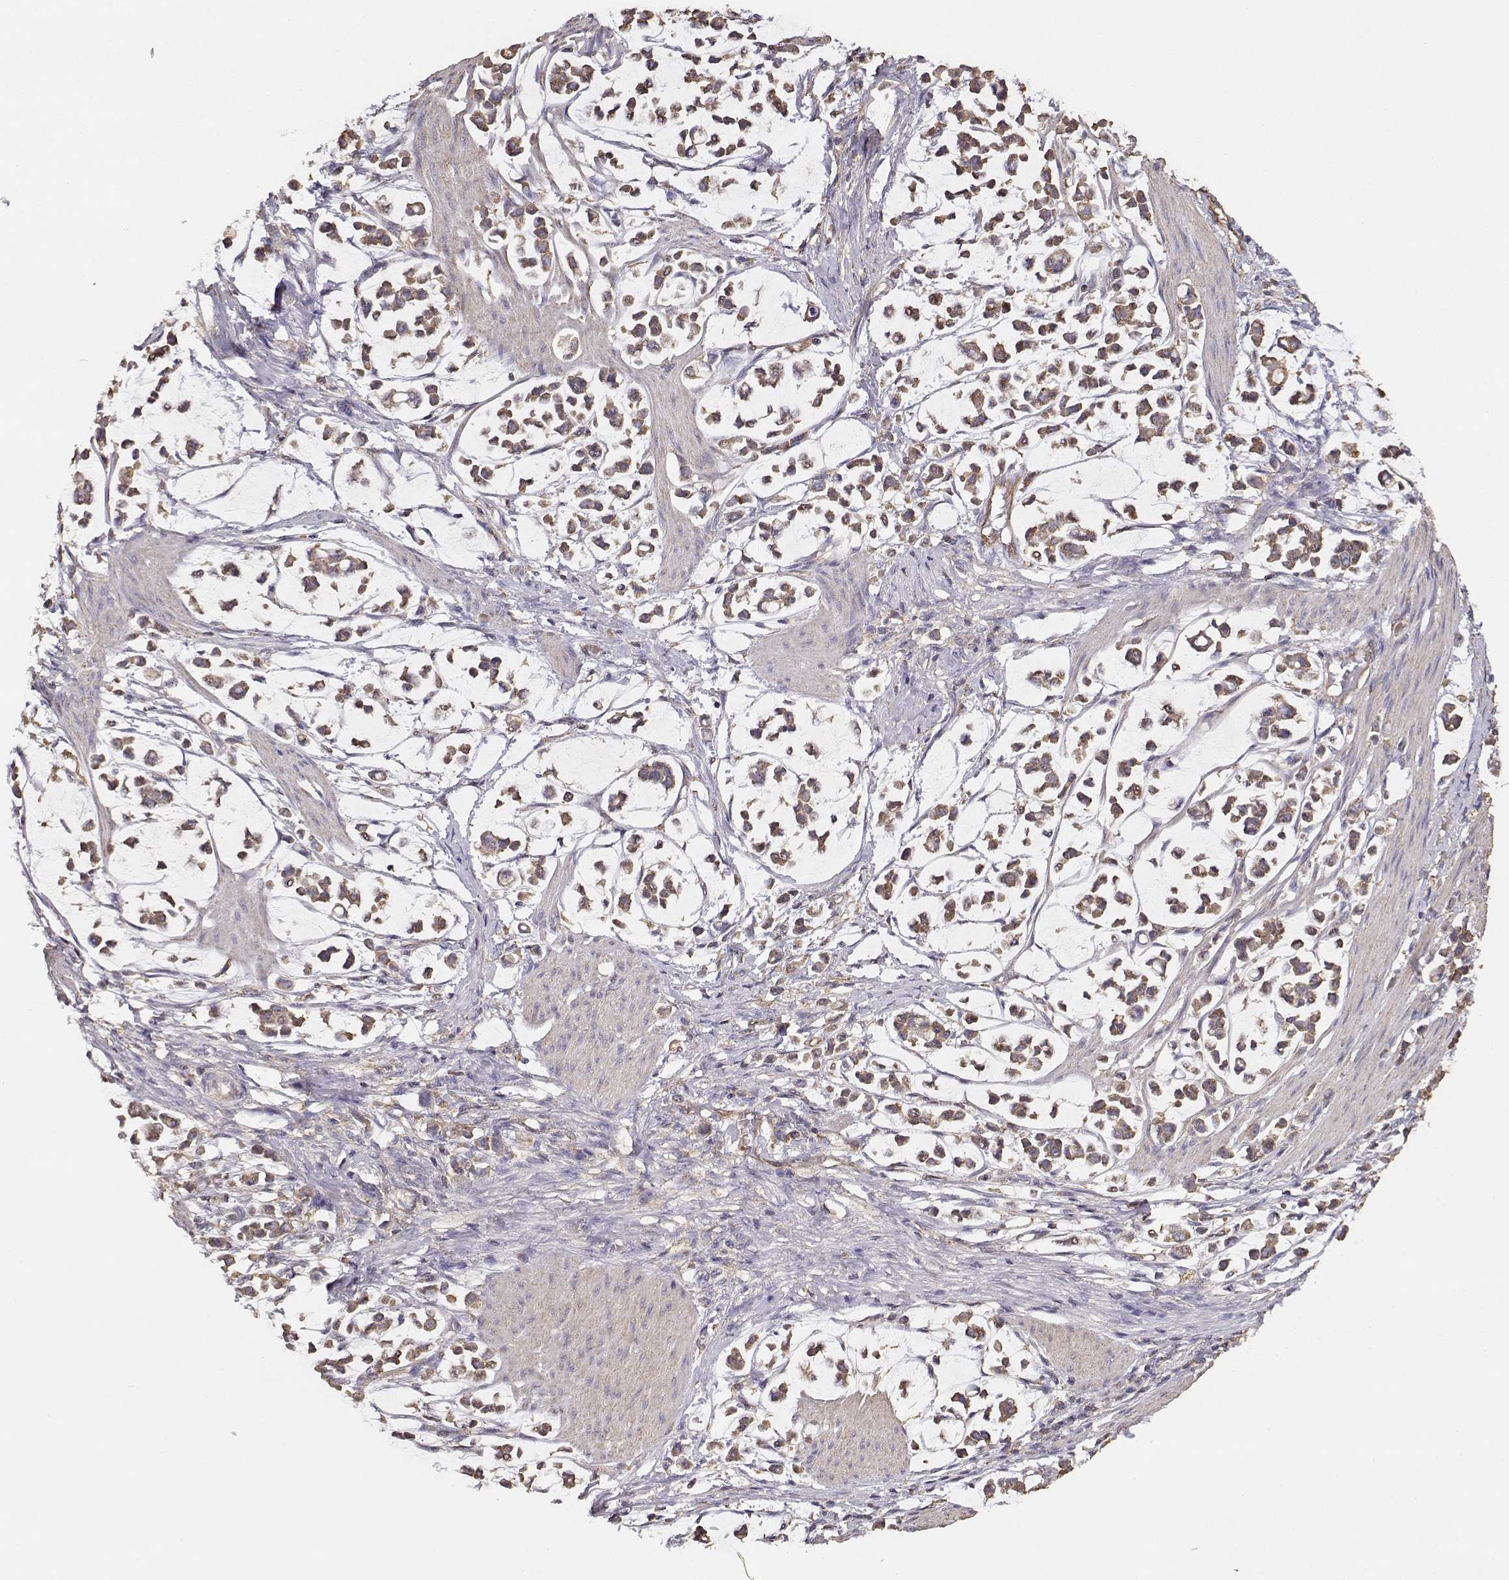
{"staining": {"intensity": "moderate", "quantity": ">75%", "location": "cytoplasmic/membranous"}, "tissue": "stomach cancer", "cell_type": "Tumor cells", "image_type": "cancer", "snomed": [{"axis": "morphology", "description": "Adenocarcinoma, NOS"}, {"axis": "topography", "description": "Stomach"}], "caption": "This is an image of IHC staining of adenocarcinoma (stomach), which shows moderate staining in the cytoplasmic/membranous of tumor cells.", "gene": "TARS3", "patient": {"sex": "male", "age": 82}}